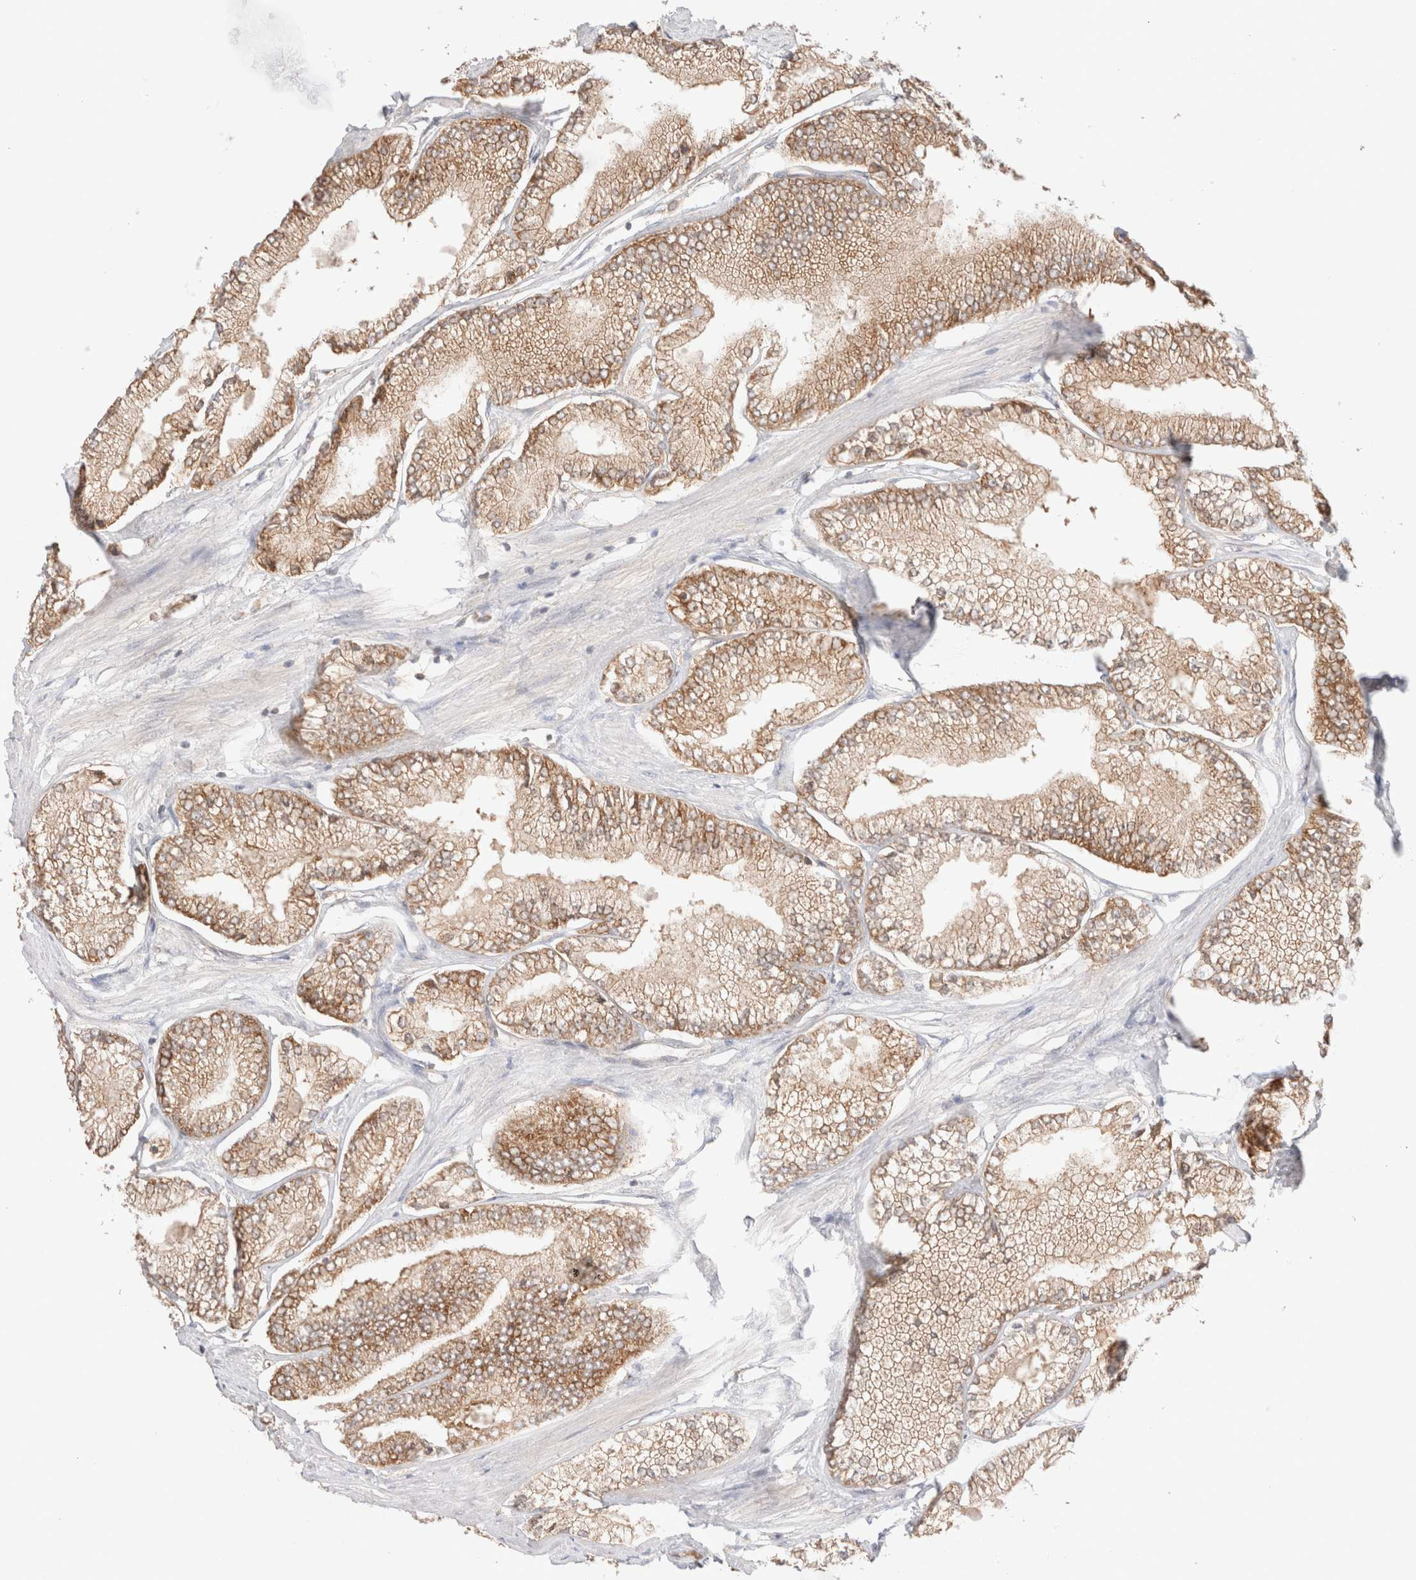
{"staining": {"intensity": "moderate", "quantity": ">75%", "location": "cytoplasmic/membranous"}, "tissue": "prostate cancer", "cell_type": "Tumor cells", "image_type": "cancer", "snomed": [{"axis": "morphology", "description": "Adenocarcinoma, Low grade"}, {"axis": "topography", "description": "Prostate"}], "caption": "Protein analysis of prostate adenocarcinoma (low-grade) tissue demonstrates moderate cytoplasmic/membranous staining in about >75% of tumor cells.", "gene": "XKR4", "patient": {"sex": "male", "age": 52}}